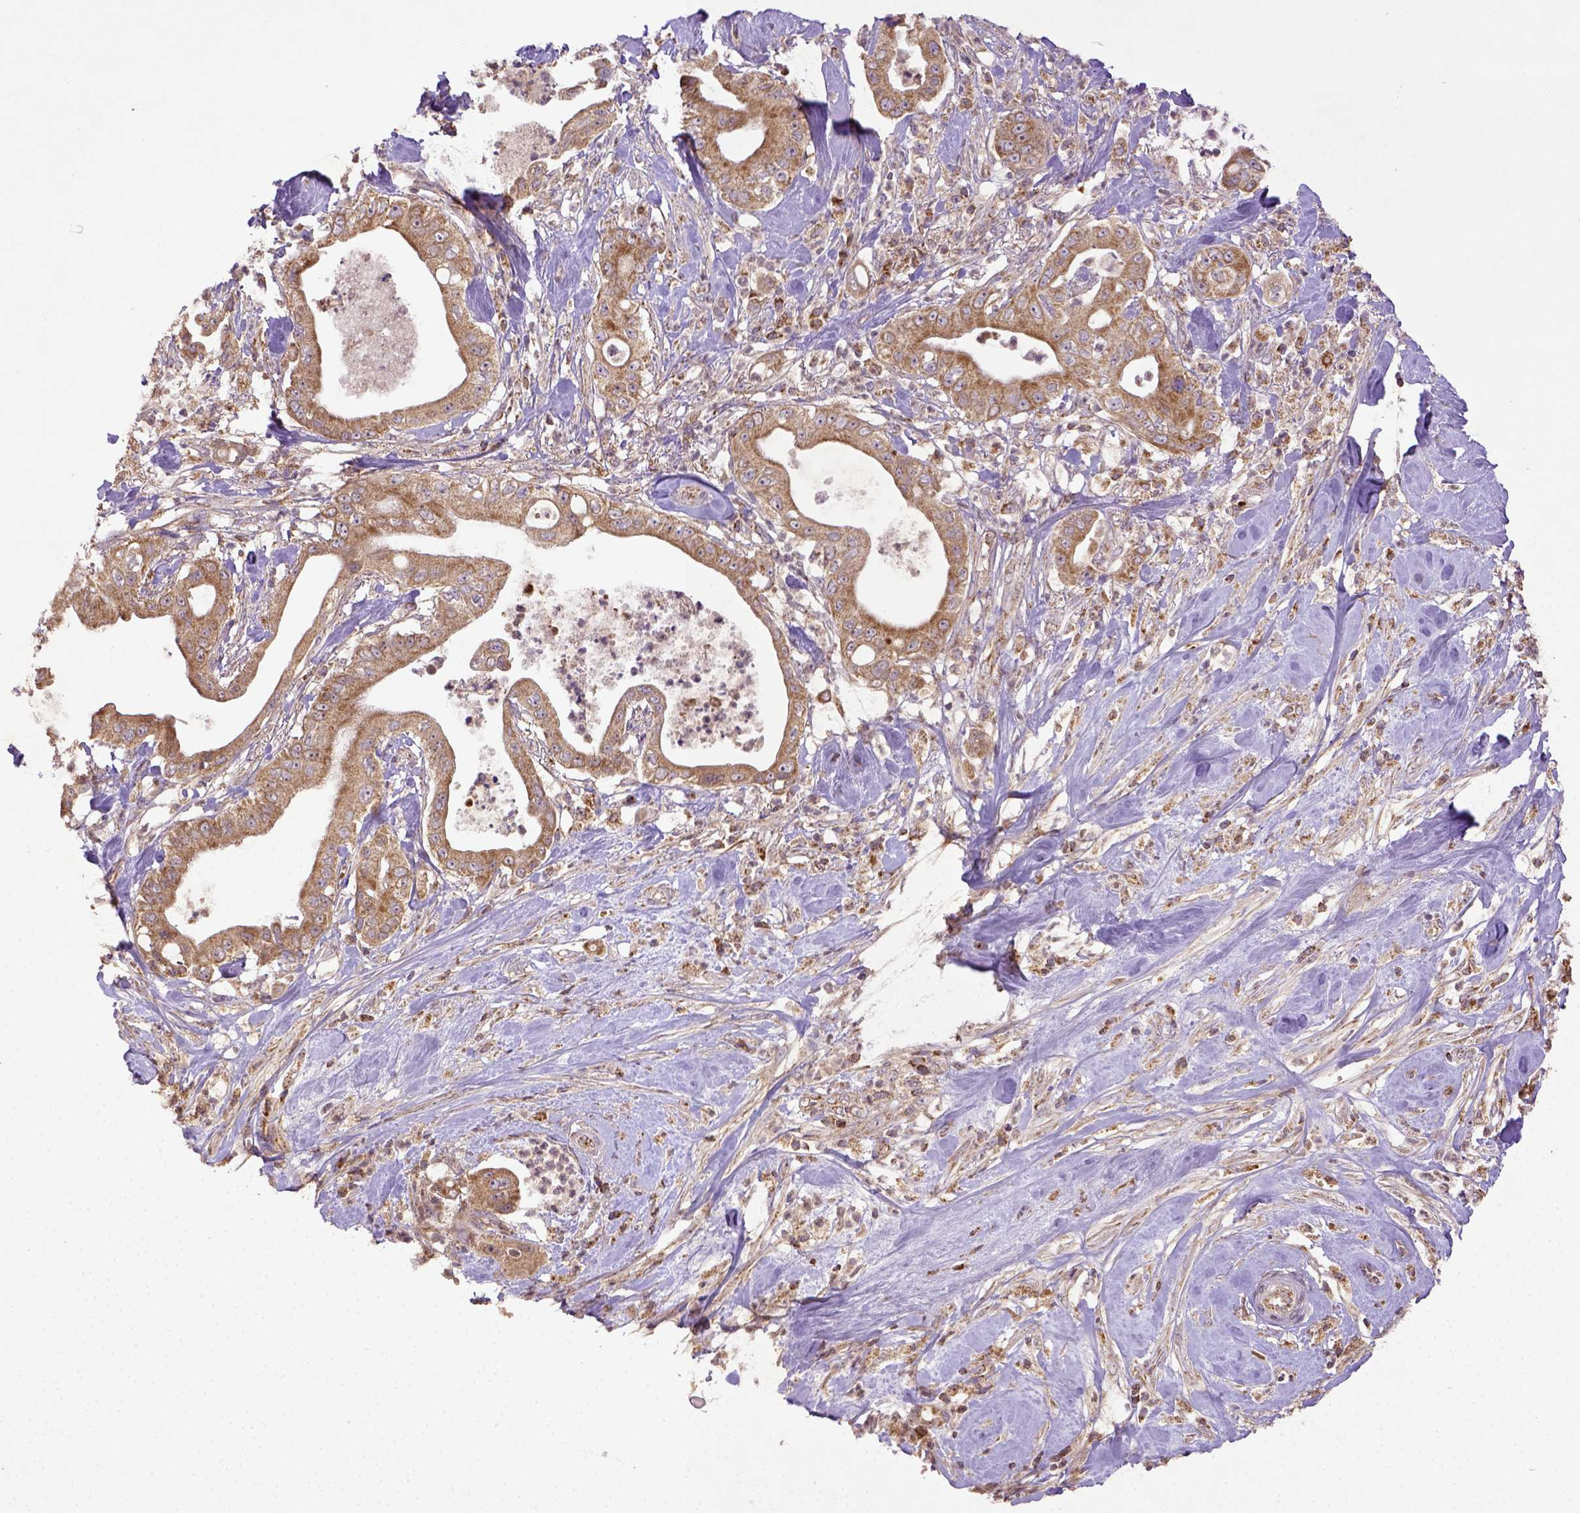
{"staining": {"intensity": "moderate", "quantity": ">75%", "location": "cytoplasmic/membranous"}, "tissue": "pancreatic cancer", "cell_type": "Tumor cells", "image_type": "cancer", "snomed": [{"axis": "morphology", "description": "Adenocarcinoma, NOS"}, {"axis": "topography", "description": "Pancreas"}], "caption": "A brown stain highlights moderate cytoplasmic/membranous staining of a protein in pancreatic adenocarcinoma tumor cells. The staining is performed using DAB (3,3'-diaminobenzidine) brown chromogen to label protein expression. The nuclei are counter-stained blue using hematoxylin.", "gene": "MT-CO1", "patient": {"sex": "male", "age": 71}}